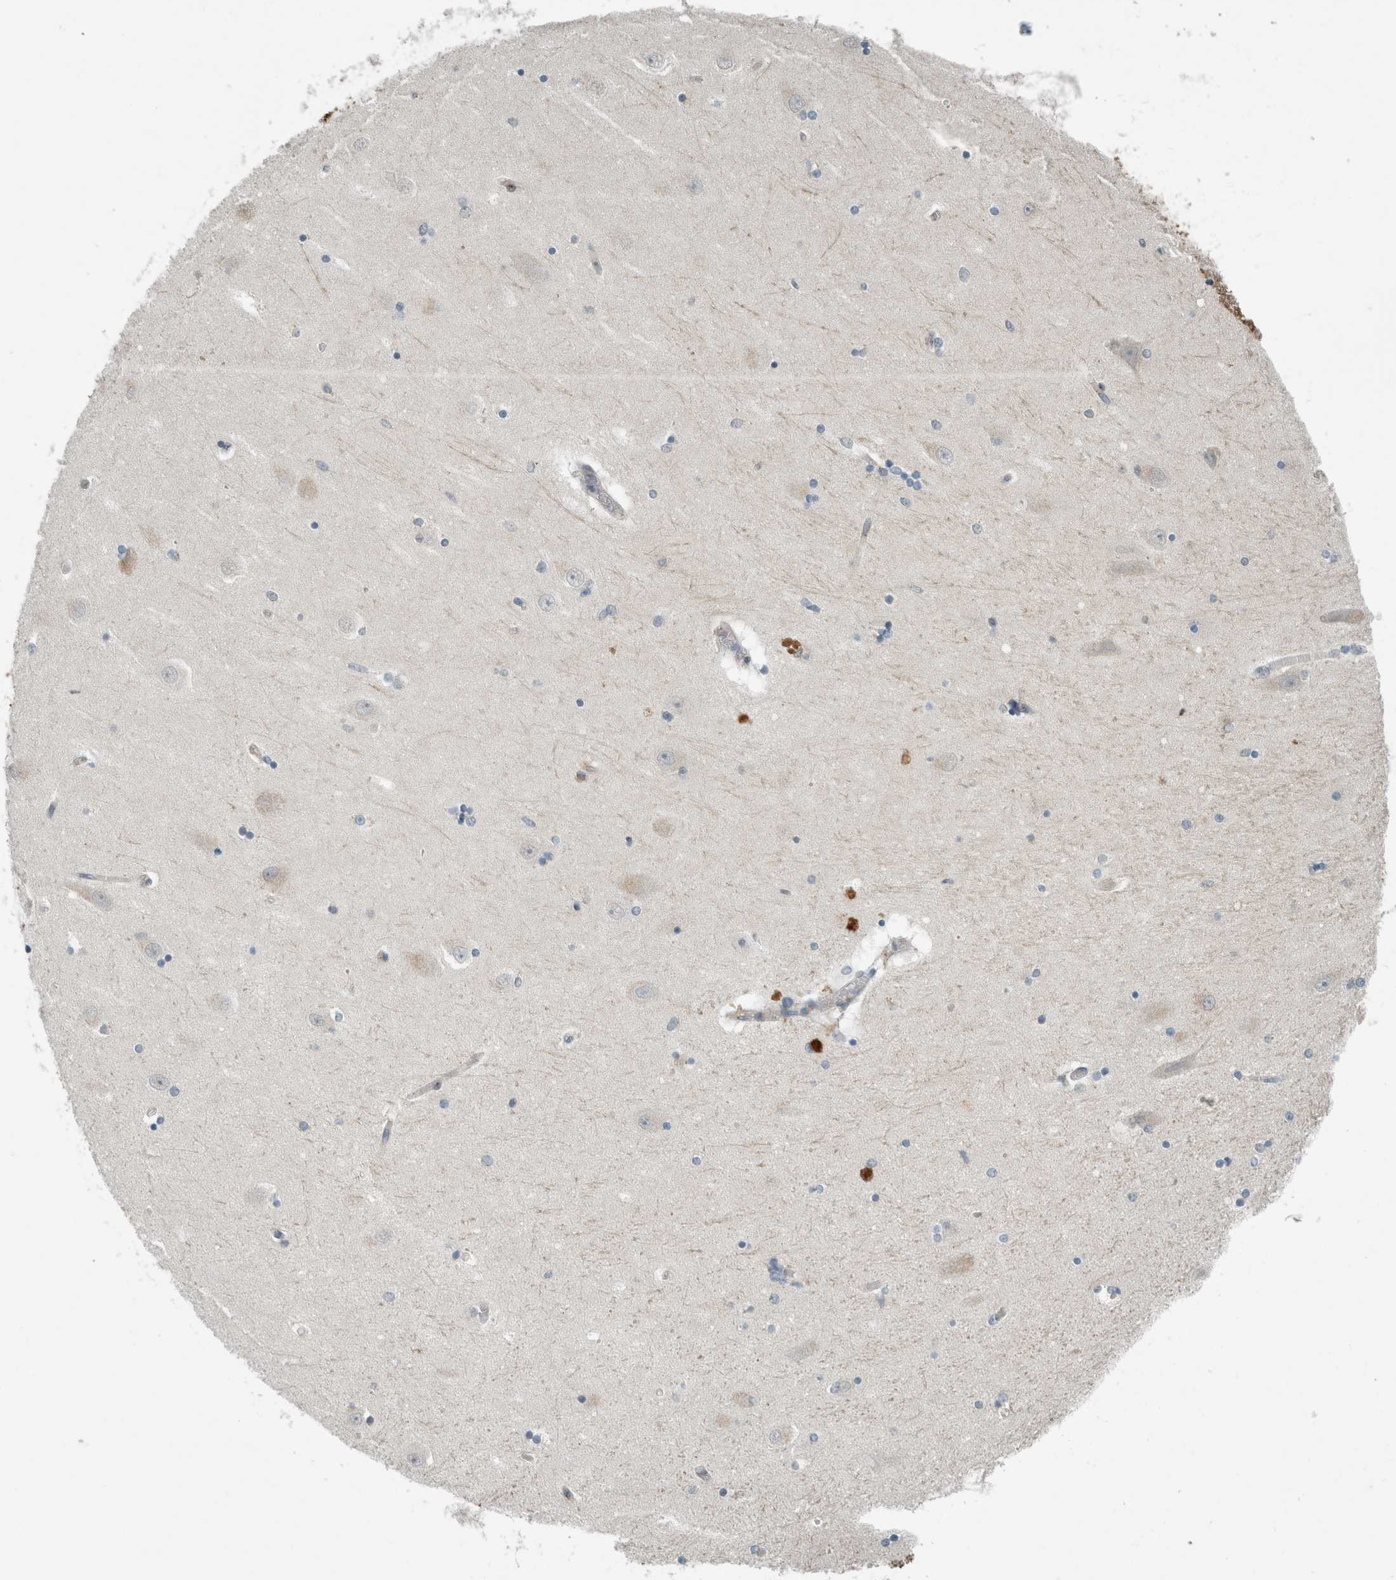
{"staining": {"intensity": "negative", "quantity": "none", "location": "none"}, "tissue": "hippocampus", "cell_type": "Glial cells", "image_type": "normal", "snomed": [{"axis": "morphology", "description": "Normal tissue, NOS"}, {"axis": "topography", "description": "Hippocampus"}], "caption": "Glial cells show no significant positivity in normal hippocampus. (DAB (3,3'-diaminobenzidine) immunohistochemistry with hematoxylin counter stain).", "gene": "KIF1C", "patient": {"sex": "female", "age": 54}}